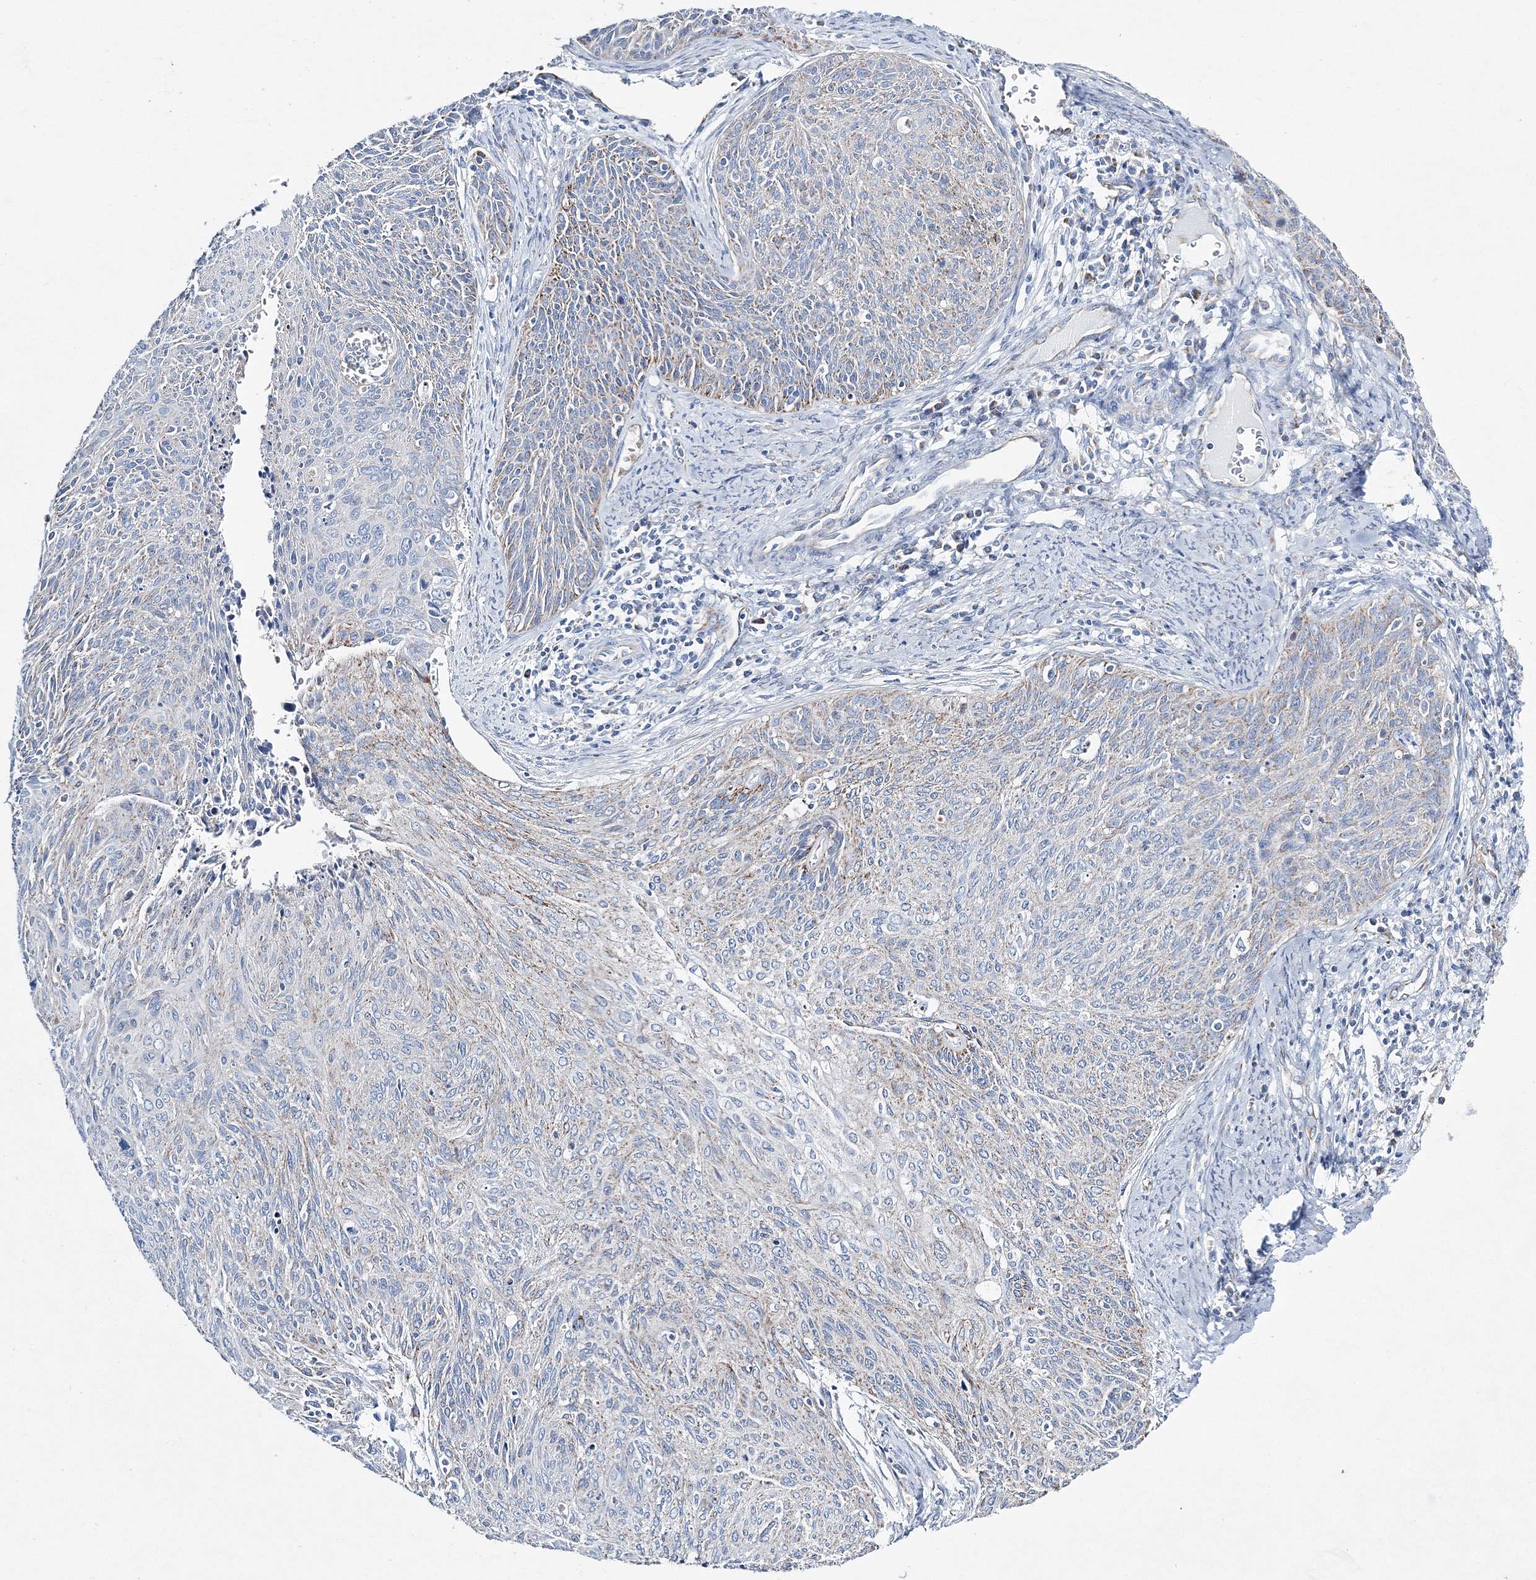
{"staining": {"intensity": "weak", "quantity": "25%-75%", "location": "cytoplasmic/membranous"}, "tissue": "cervical cancer", "cell_type": "Tumor cells", "image_type": "cancer", "snomed": [{"axis": "morphology", "description": "Squamous cell carcinoma, NOS"}, {"axis": "topography", "description": "Cervix"}], "caption": "About 25%-75% of tumor cells in human cervical cancer show weak cytoplasmic/membranous protein expression as visualized by brown immunohistochemical staining.", "gene": "HIBCH", "patient": {"sex": "female", "age": 55}}